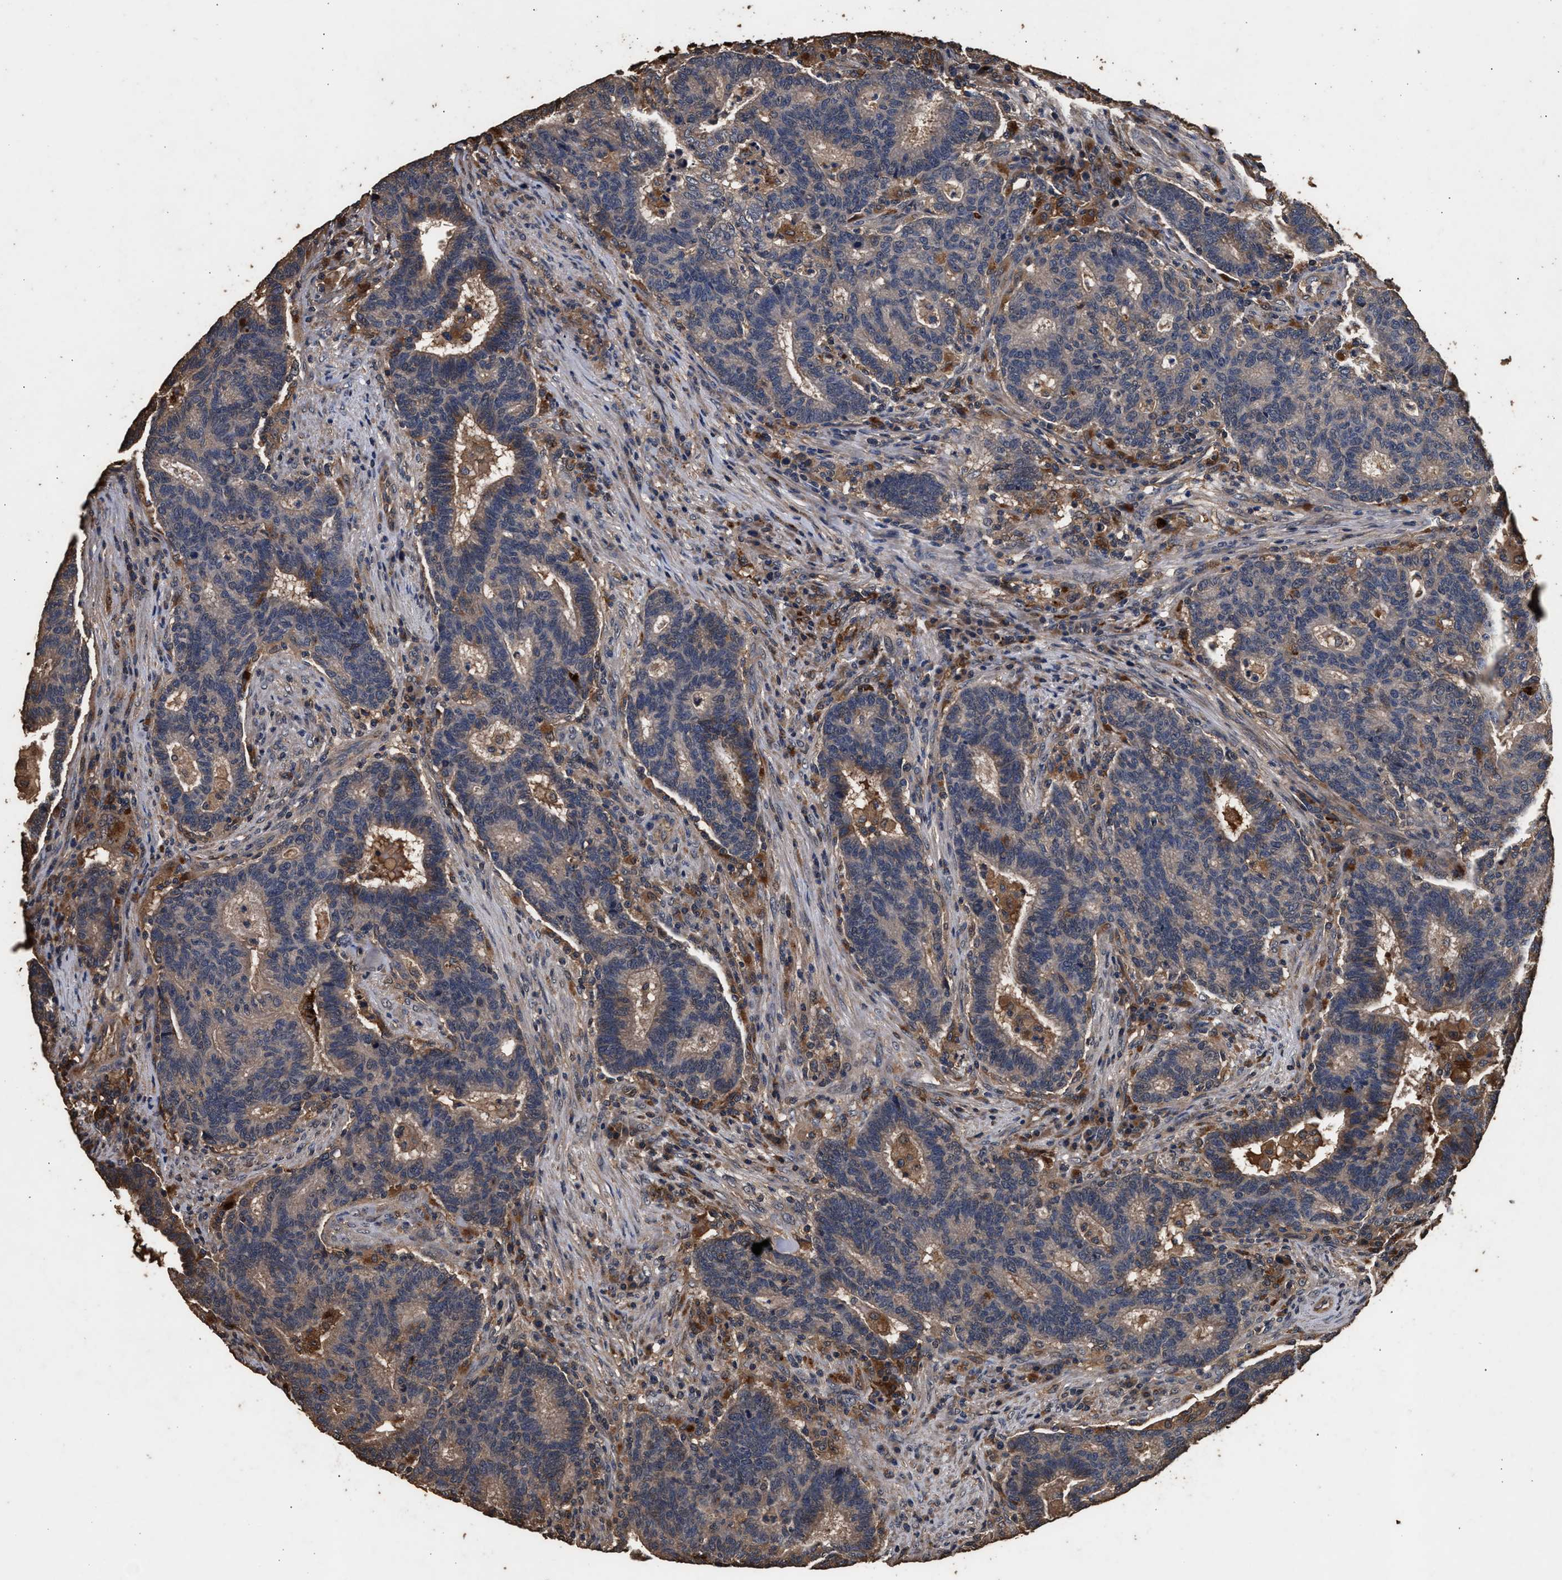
{"staining": {"intensity": "weak", "quantity": ">75%", "location": "cytoplasmic/membranous"}, "tissue": "colorectal cancer", "cell_type": "Tumor cells", "image_type": "cancer", "snomed": [{"axis": "morphology", "description": "Adenocarcinoma, NOS"}, {"axis": "topography", "description": "Colon"}], "caption": "Protein expression analysis of human colorectal adenocarcinoma reveals weak cytoplasmic/membranous expression in approximately >75% of tumor cells.", "gene": "KYAT1", "patient": {"sex": "female", "age": 75}}